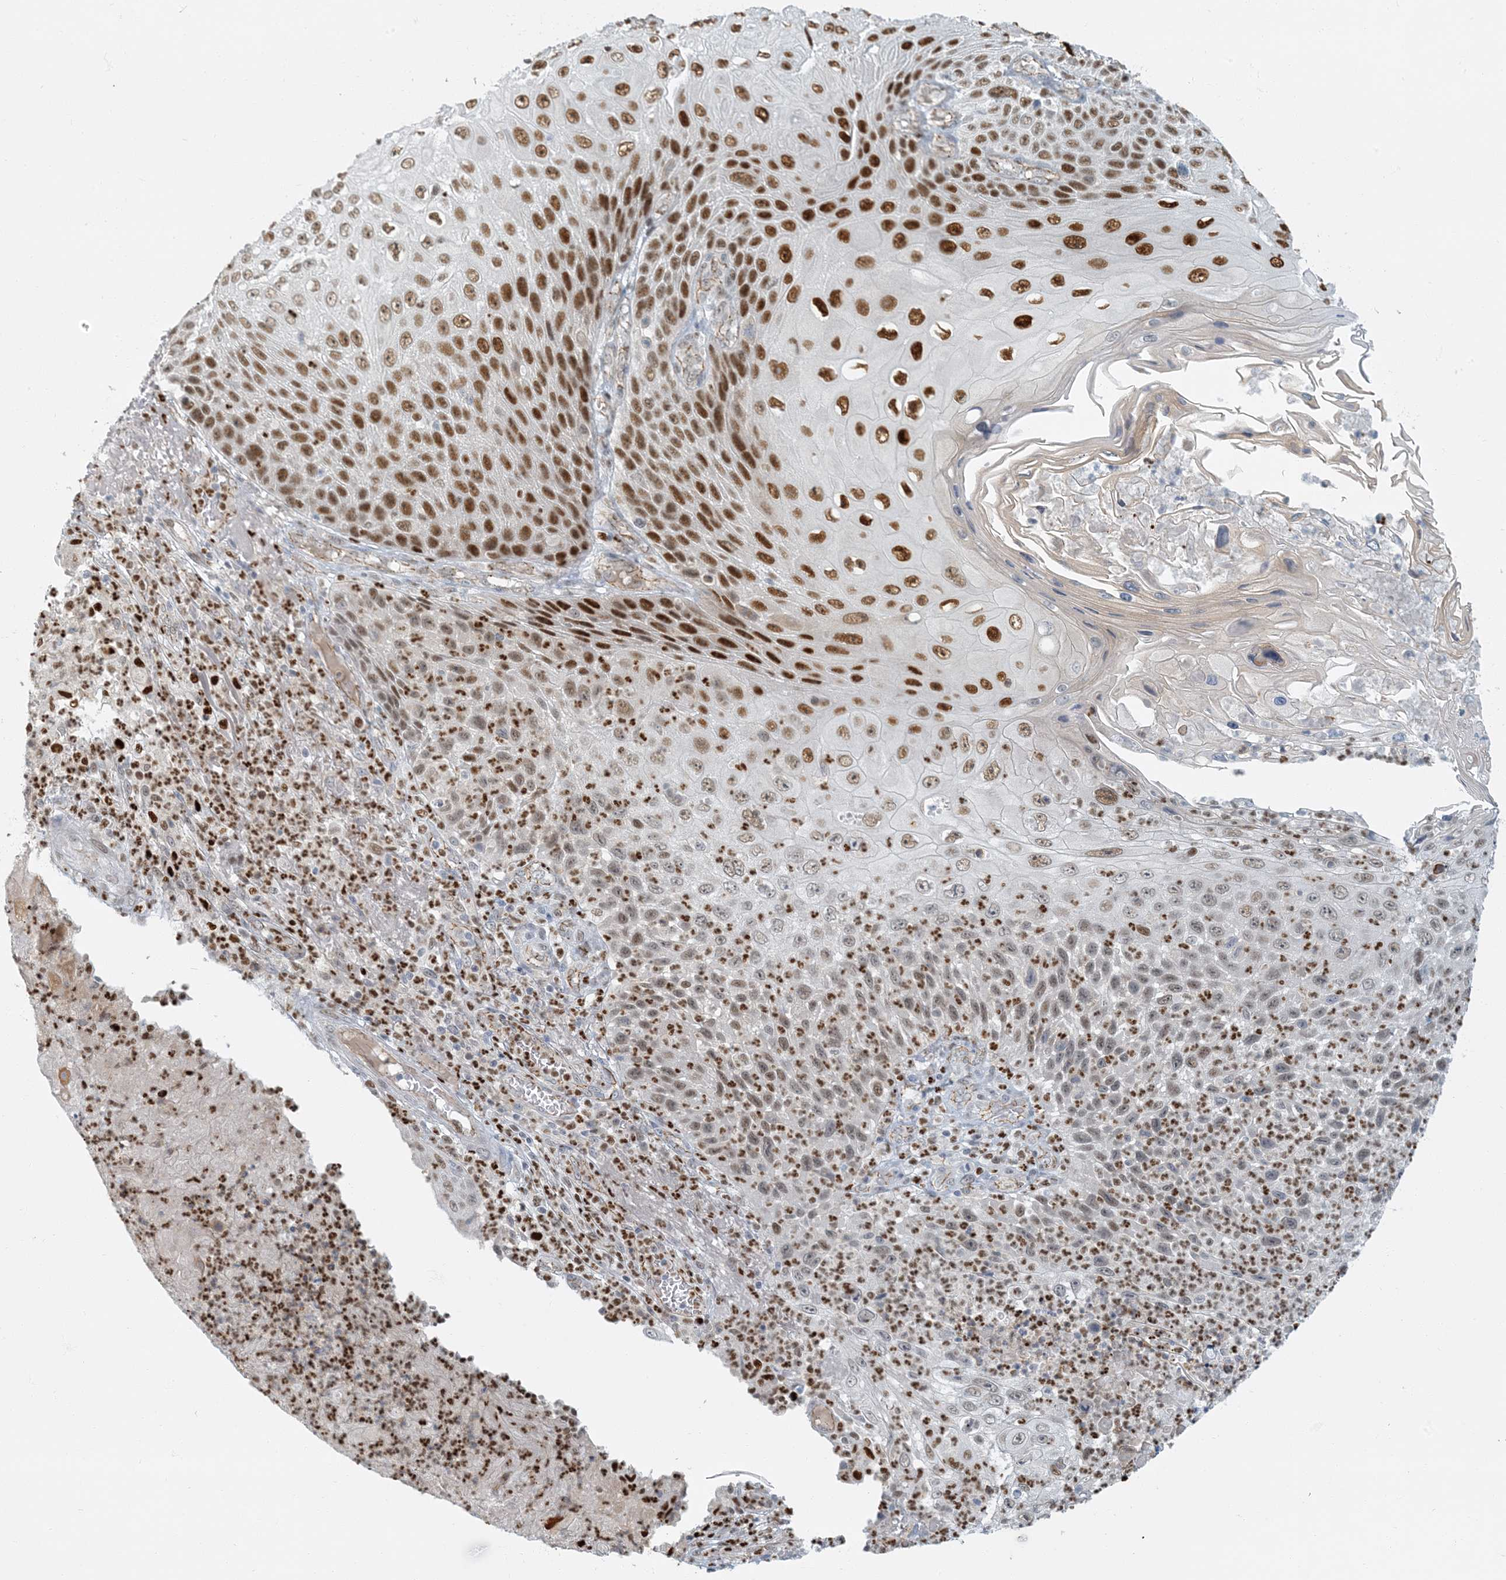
{"staining": {"intensity": "strong", "quantity": "25%-75%", "location": "nuclear"}, "tissue": "skin cancer", "cell_type": "Tumor cells", "image_type": "cancer", "snomed": [{"axis": "morphology", "description": "Squamous cell carcinoma, NOS"}, {"axis": "topography", "description": "Skin"}], "caption": "Tumor cells show strong nuclear staining in approximately 25%-75% of cells in skin squamous cell carcinoma. The staining was performed using DAB (3,3'-diaminobenzidine) to visualize the protein expression in brown, while the nuclei were stained in blue with hematoxylin (Magnification: 20x).", "gene": "AK9", "patient": {"sex": "female", "age": 88}}